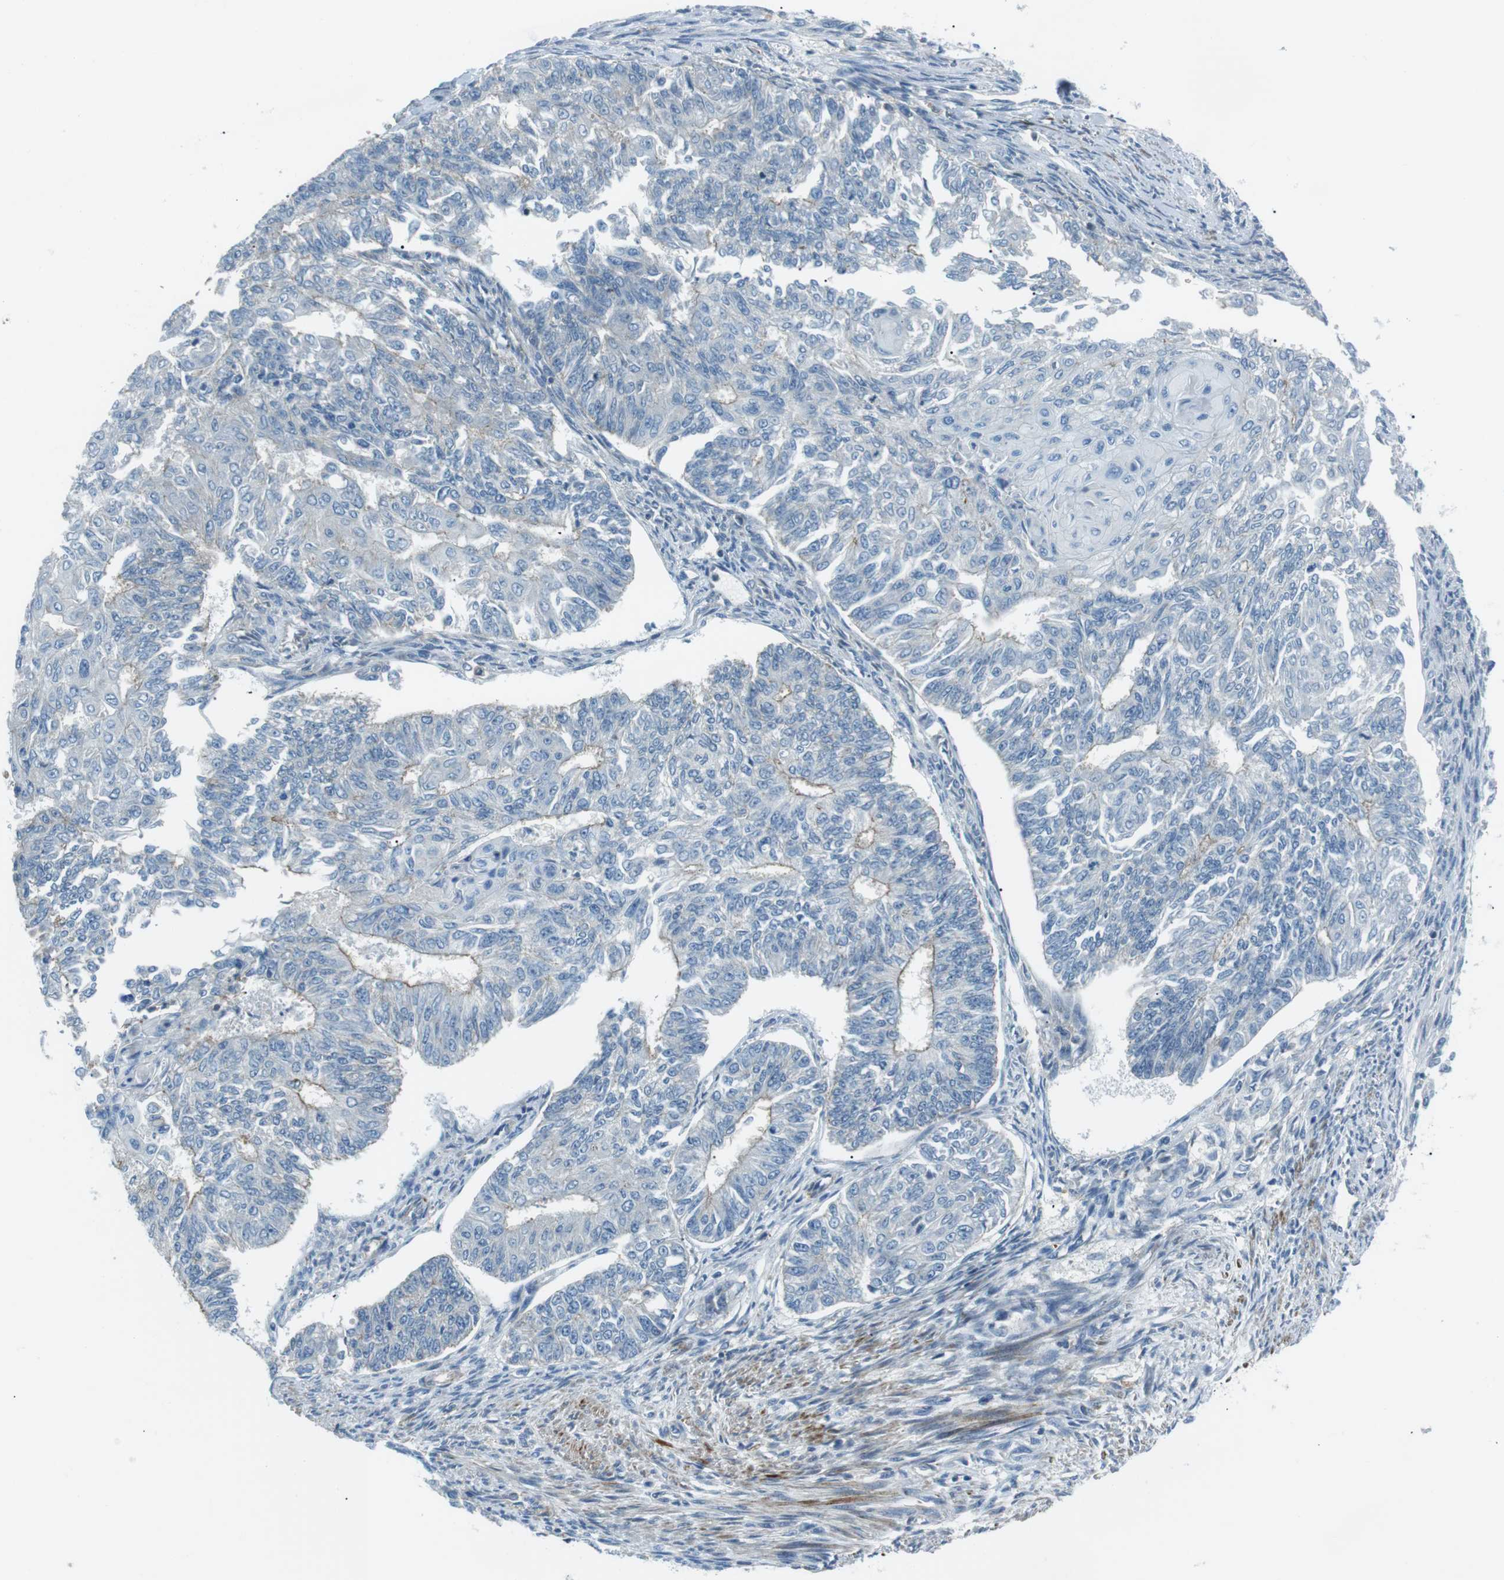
{"staining": {"intensity": "negative", "quantity": "none", "location": "none"}, "tissue": "endometrial cancer", "cell_type": "Tumor cells", "image_type": "cancer", "snomed": [{"axis": "morphology", "description": "Adenocarcinoma, NOS"}, {"axis": "topography", "description": "Endometrium"}], "caption": "IHC of endometrial cancer (adenocarcinoma) demonstrates no expression in tumor cells.", "gene": "ARVCF", "patient": {"sex": "female", "age": 32}}